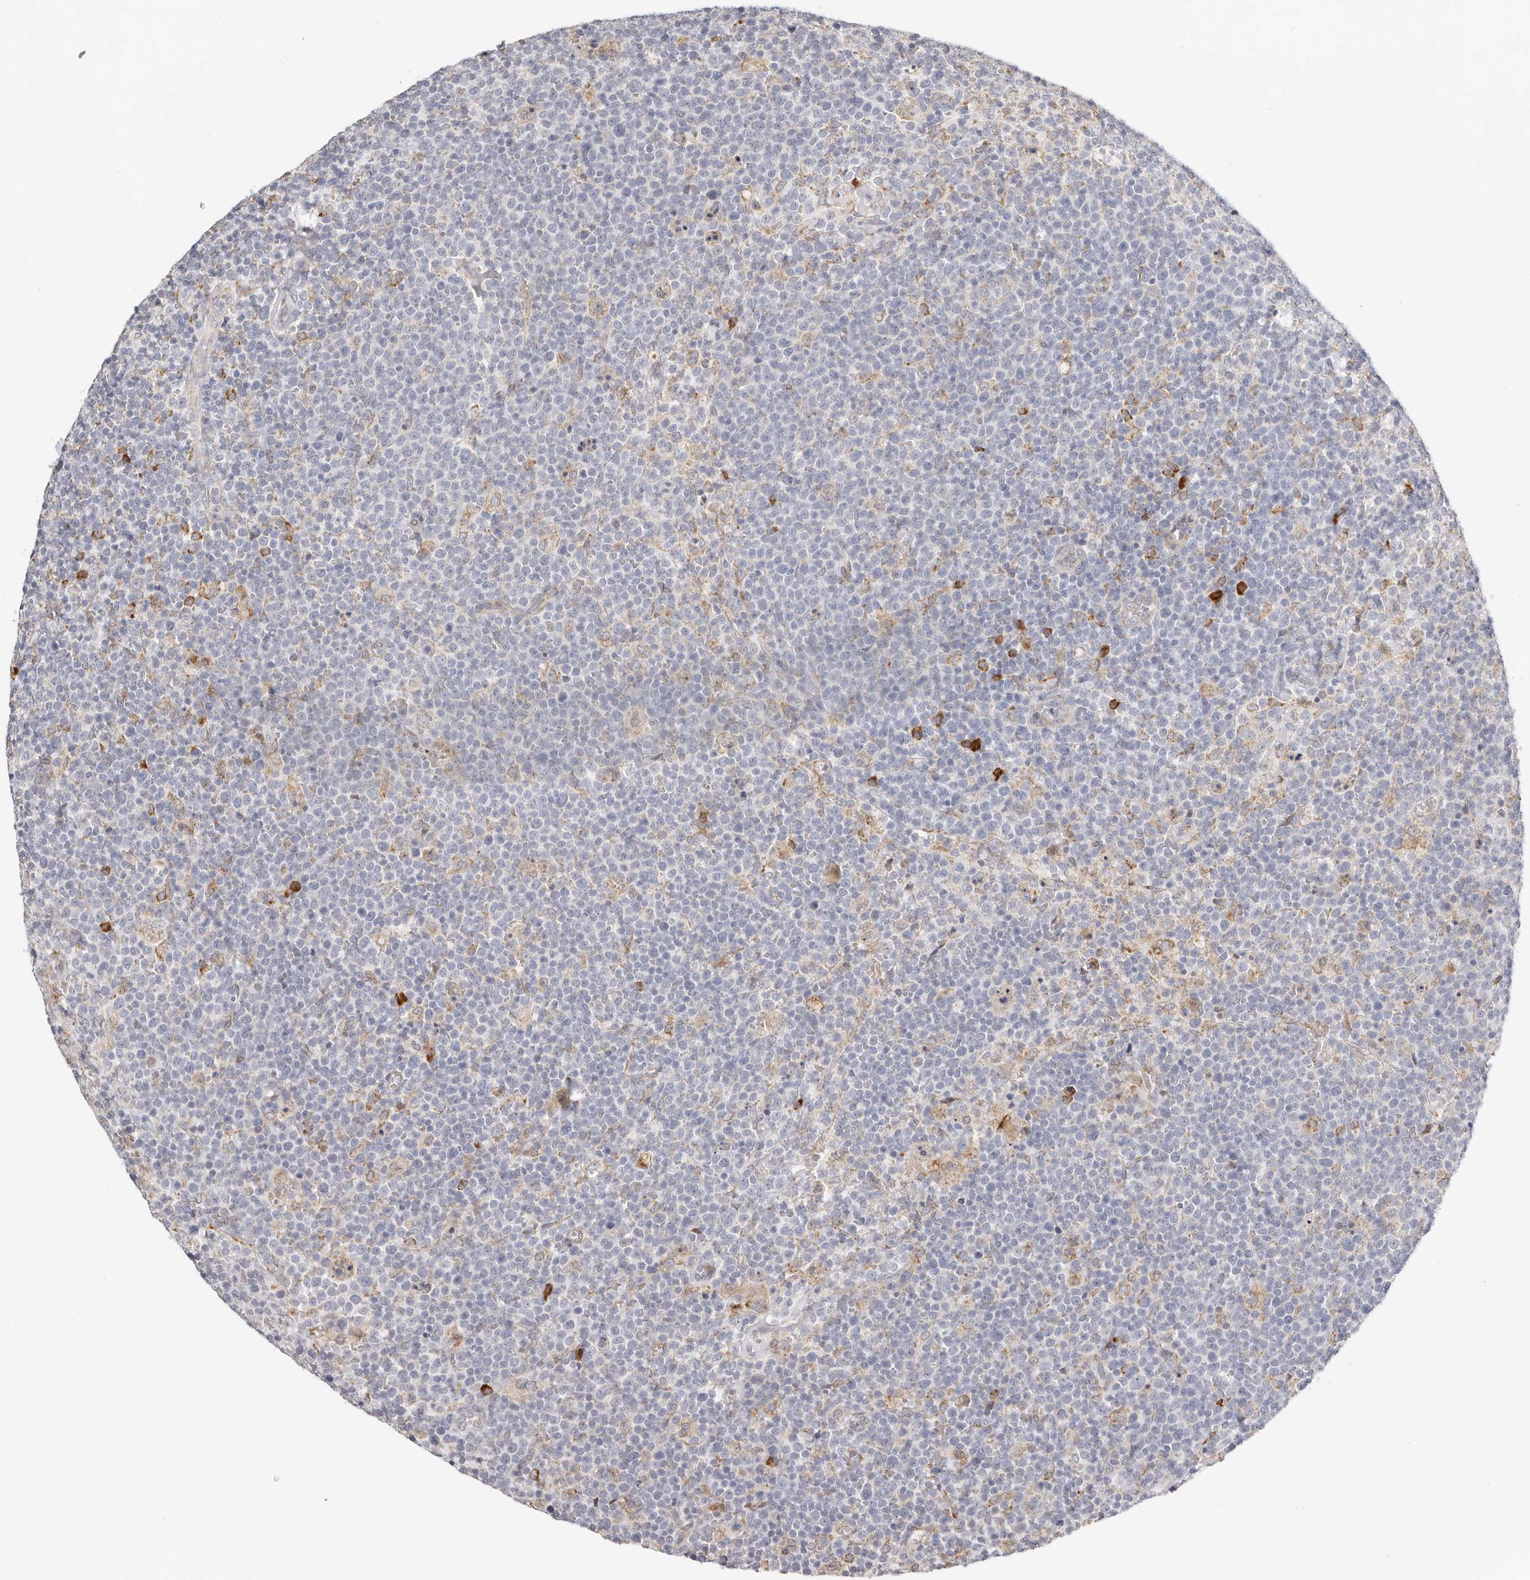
{"staining": {"intensity": "negative", "quantity": "none", "location": "none"}, "tissue": "lymphoma", "cell_type": "Tumor cells", "image_type": "cancer", "snomed": [{"axis": "morphology", "description": "Malignant lymphoma, non-Hodgkin's type, High grade"}, {"axis": "topography", "description": "Lymph node"}], "caption": "Tumor cells are negative for protein expression in human lymphoma.", "gene": "IL32", "patient": {"sex": "male", "age": 61}}